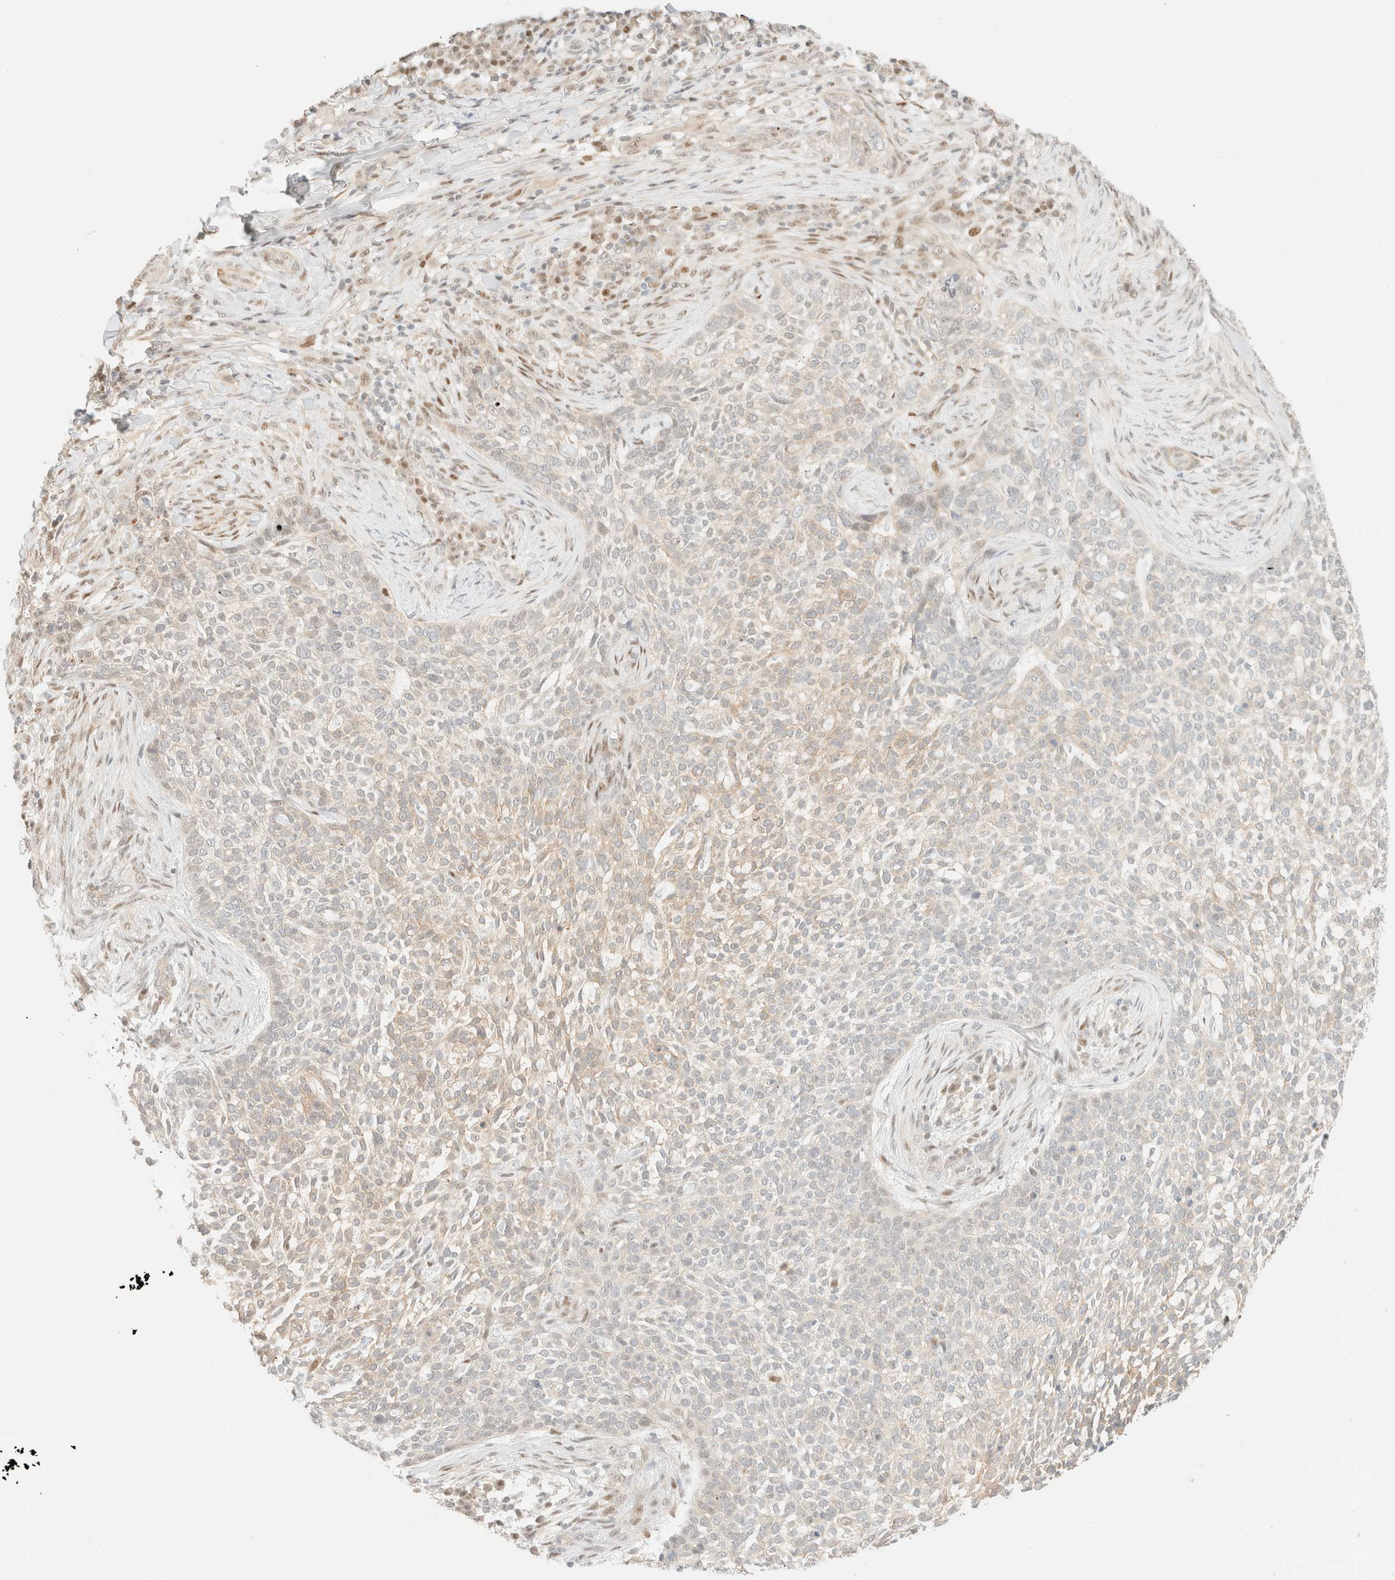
{"staining": {"intensity": "weak", "quantity": "<25%", "location": "cytoplasmic/membranous"}, "tissue": "skin cancer", "cell_type": "Tumor cells", "image_type": "cancer", "snomed": [{"axis": "morphology", "description": "Basal cell carcinoma"}, {"axis": "topography", "description": "Skin"}], "caption": "Immunohistochemistry (IHC) micrograph of skin cancer (basal cell carcinoma) stained for a protein (brown), which demonstrates no expression in tumor cells. (DAB (3,3'-diaminobenzidine) IHC, high magnification).", "gene": "TSR1", "patient": {"sex": "female", "age": 64}}